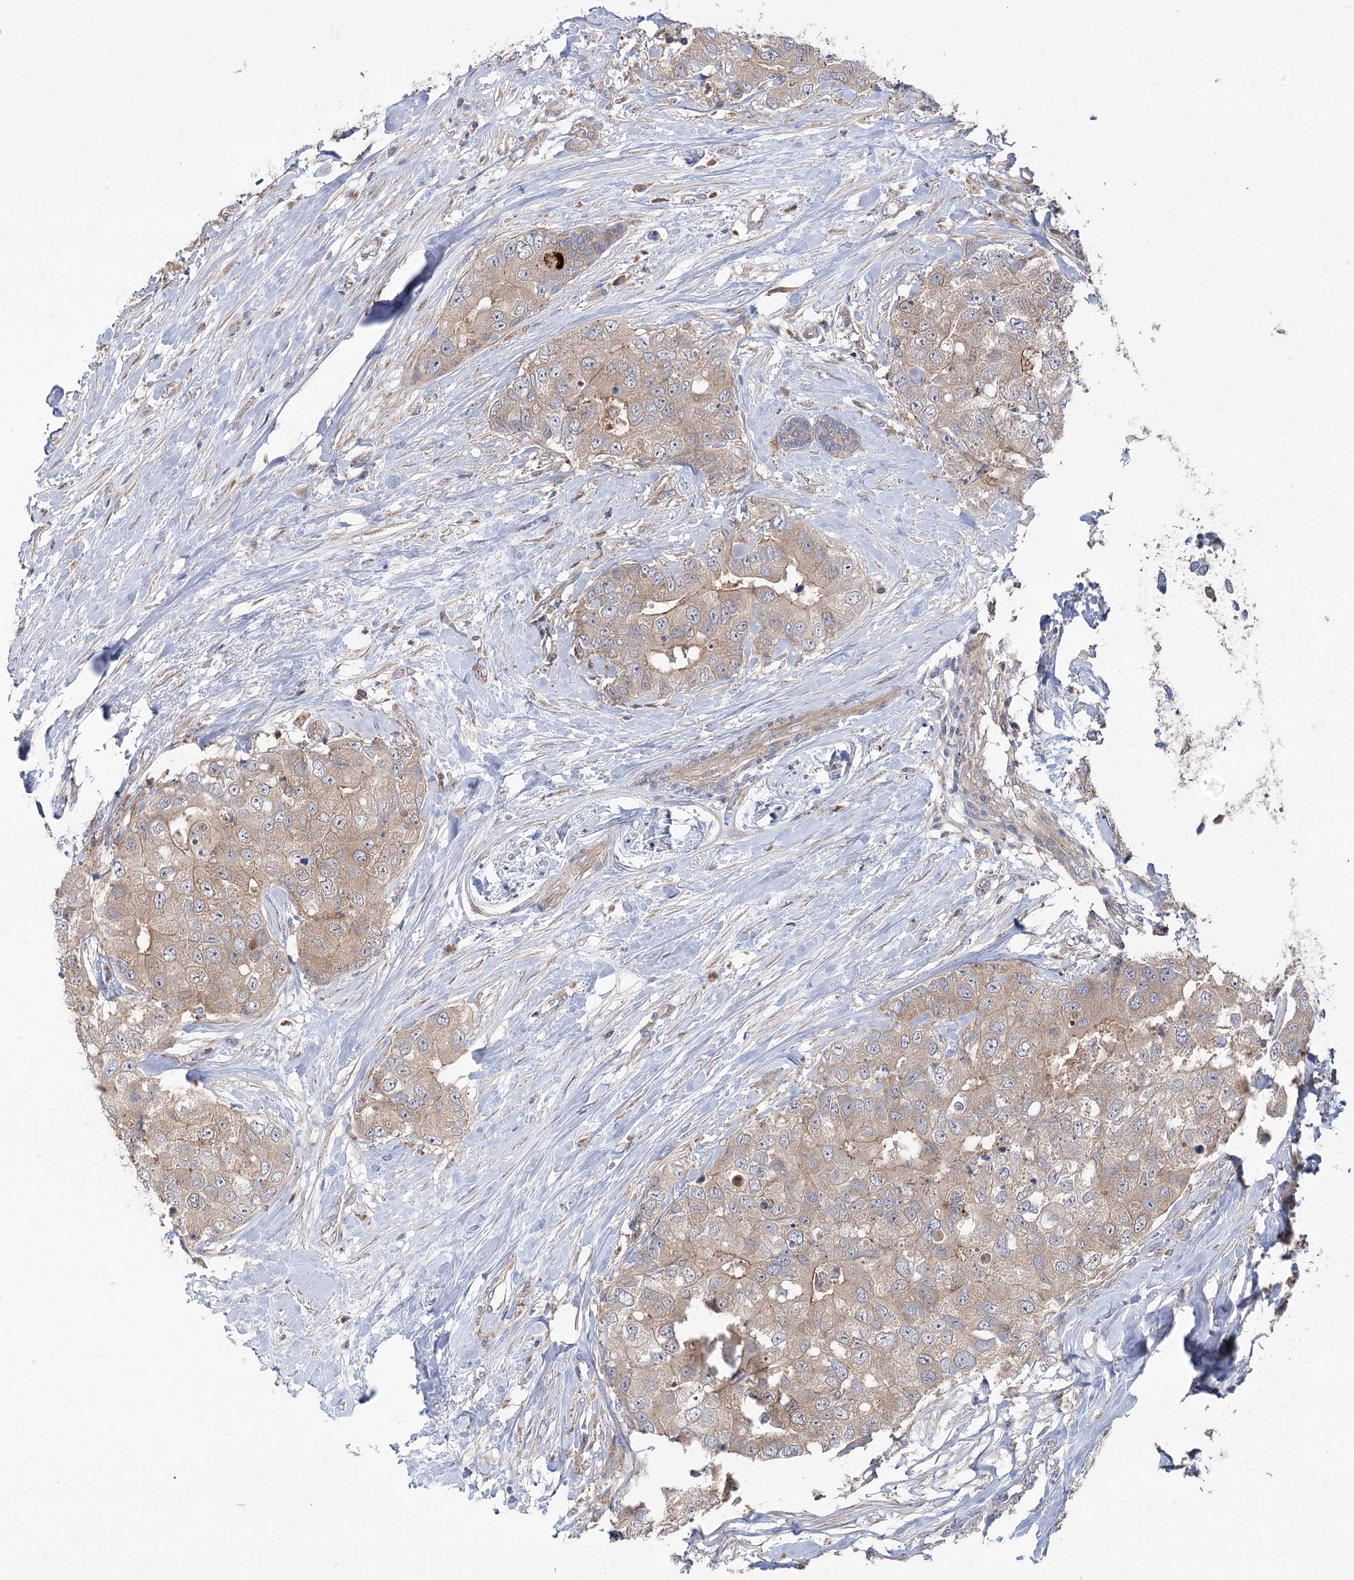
{"staining": {"intensity": "weak", "quantity": "25%-75%", "location": "cytoplasmic/membranous"}, "tissue": "breast cancer", "cell_type": "Tumor cells", "image_type": "cancer", "snomed": [{"axis": "morphology", "description": "Duct carcinoma"}, {"axis": "topography", "description": "Breast"}], "caption": "Breast cancer (infiltrating ductal carcinoma) stained for a protein (brown) exhibits weak cytoplasmic/membranous positive positivity in approximately 25%-75% of tumor cells.", "gene": "VPS37B", "patient": {"sex": "female", "age": 62}}